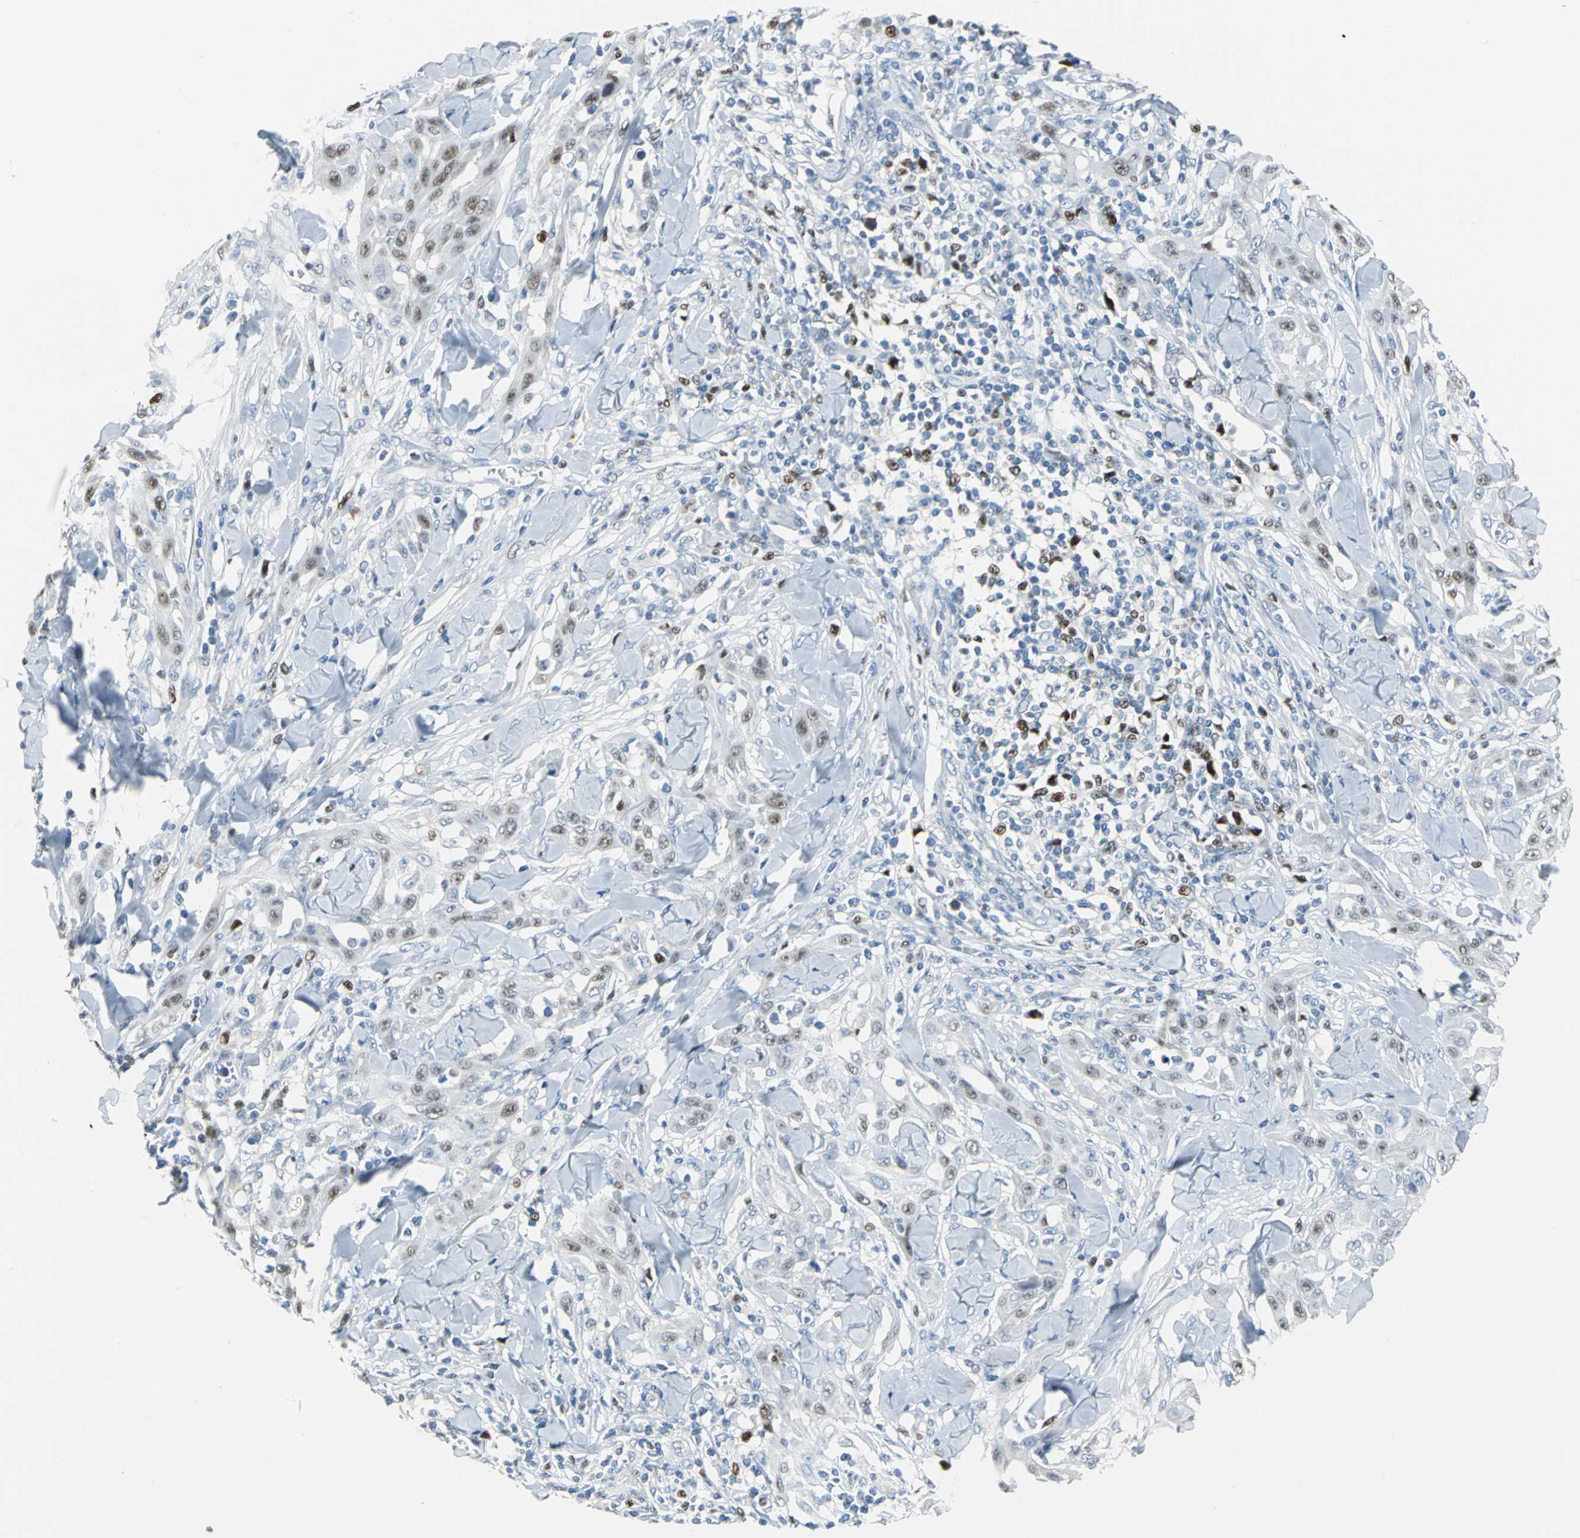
{"staining": {"intensity": "moderate", "quantity": "25%-75%", "location": "nuclear"}, "tissue": "skin cancer", "cell_type": "Tumor cells", "image_type": "cancer", "snomed": [{"axis": "morphology", "description": "Squamous cell carcinoma, NOS"}, {"axis": "topography", "description": "Skin"}], "caption": "Immunohistochemistry of skin cancer exhibits medium levels of moderate nuclear positivity in approximately 25%-75% of tumor cells.", "gene": "MCM3", "patient": {"sex": "male", "age": 24}}